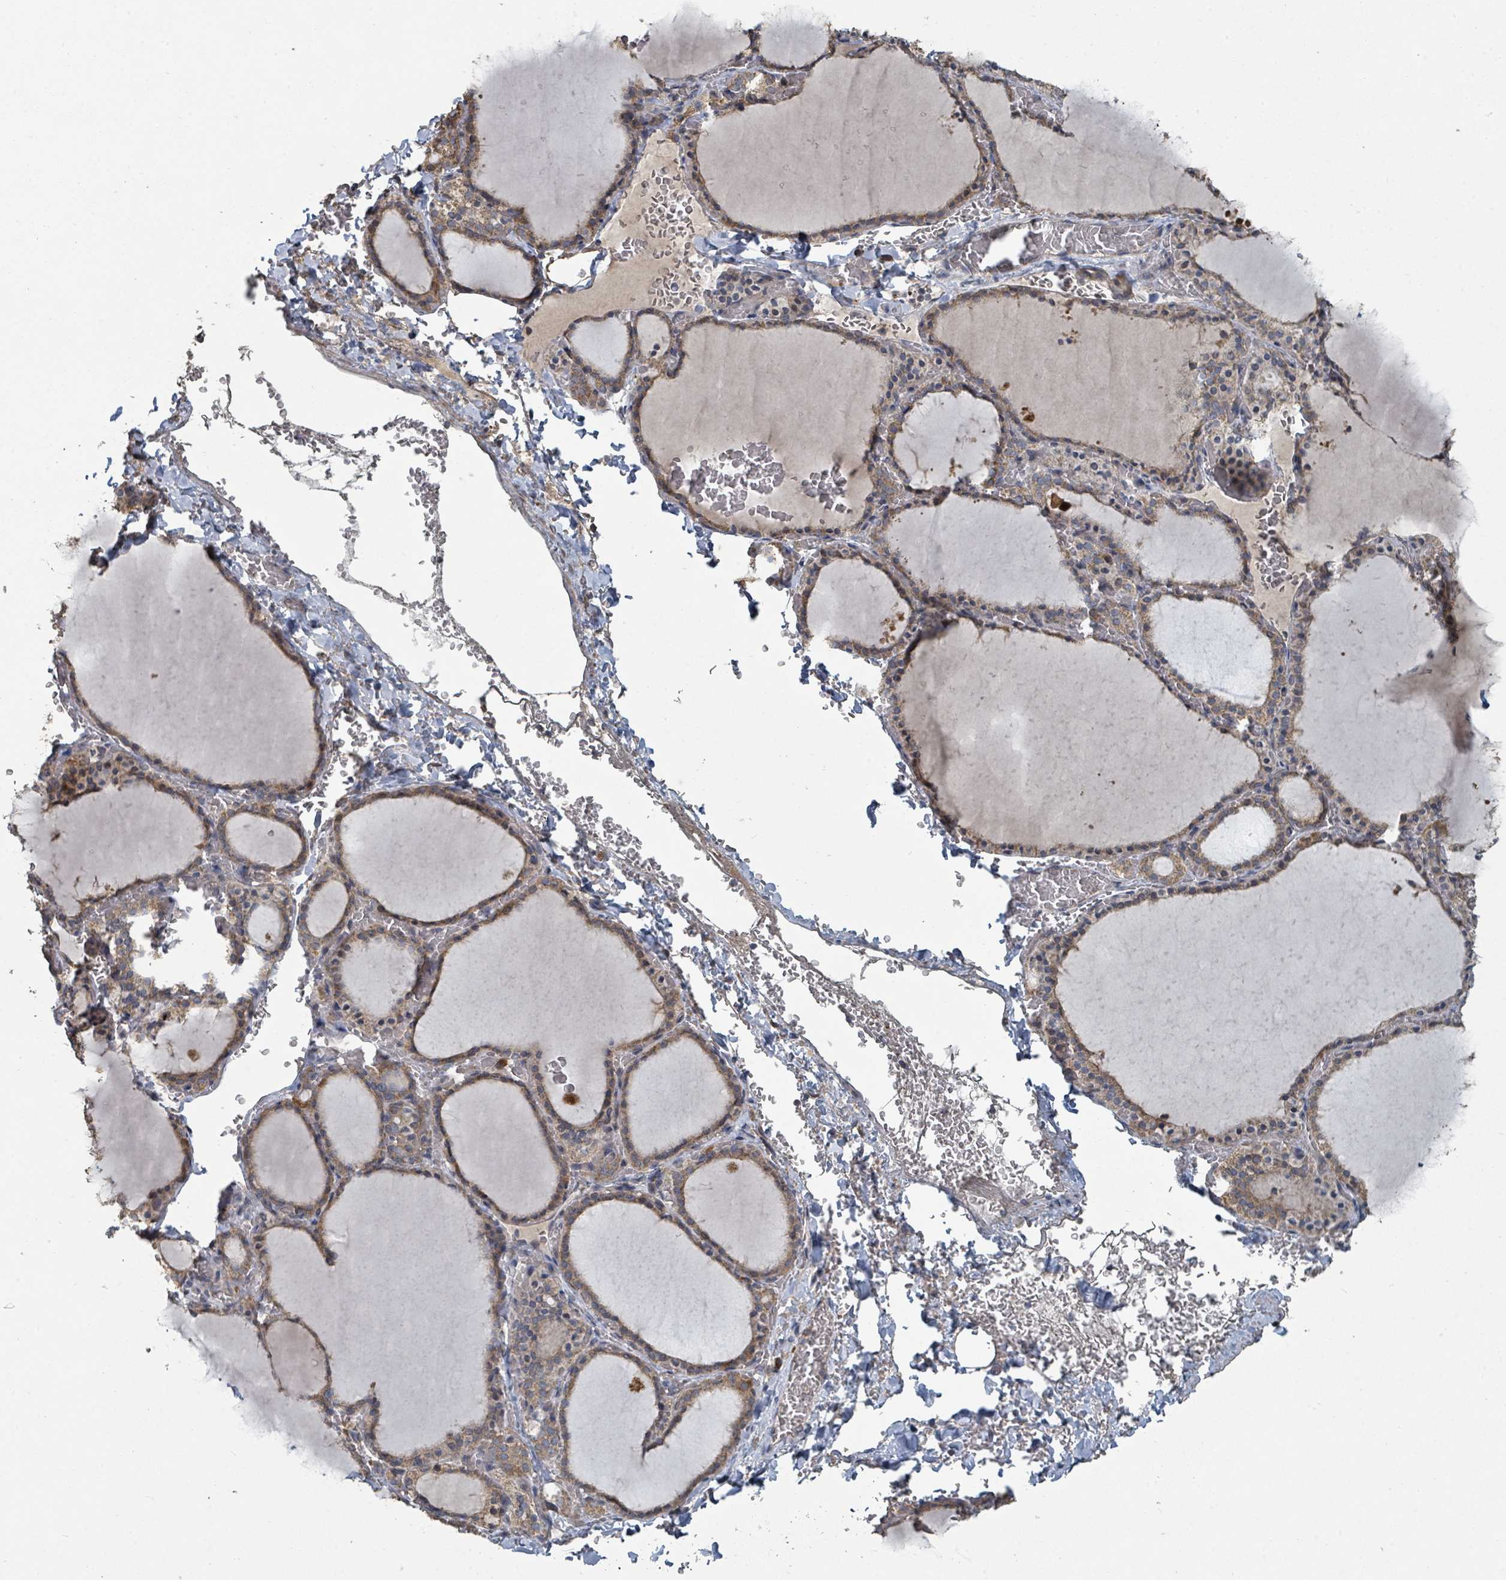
{"staining": {"intensity": "moderate", "quantity": ">75%", "location": "cytoplasmic/membranous"}, "tissue": "thyroid gland", "cell_type": "Glandular cells", "image_type": "normal", "snomed": [{"axis": "morphology", "description": "Normal tissue, NOS"}, {"axis": "topography", "description": "Thyroid gland"}], "caption": "Unremarkable thyroid gland was stained to show a protein in brown. There is medium levels of moderate cytoplasmic/membranous staining in approximately >75% of glandular cells.", "gene": "WDFY1", "patient": {"sex": "female", "age": 39}}